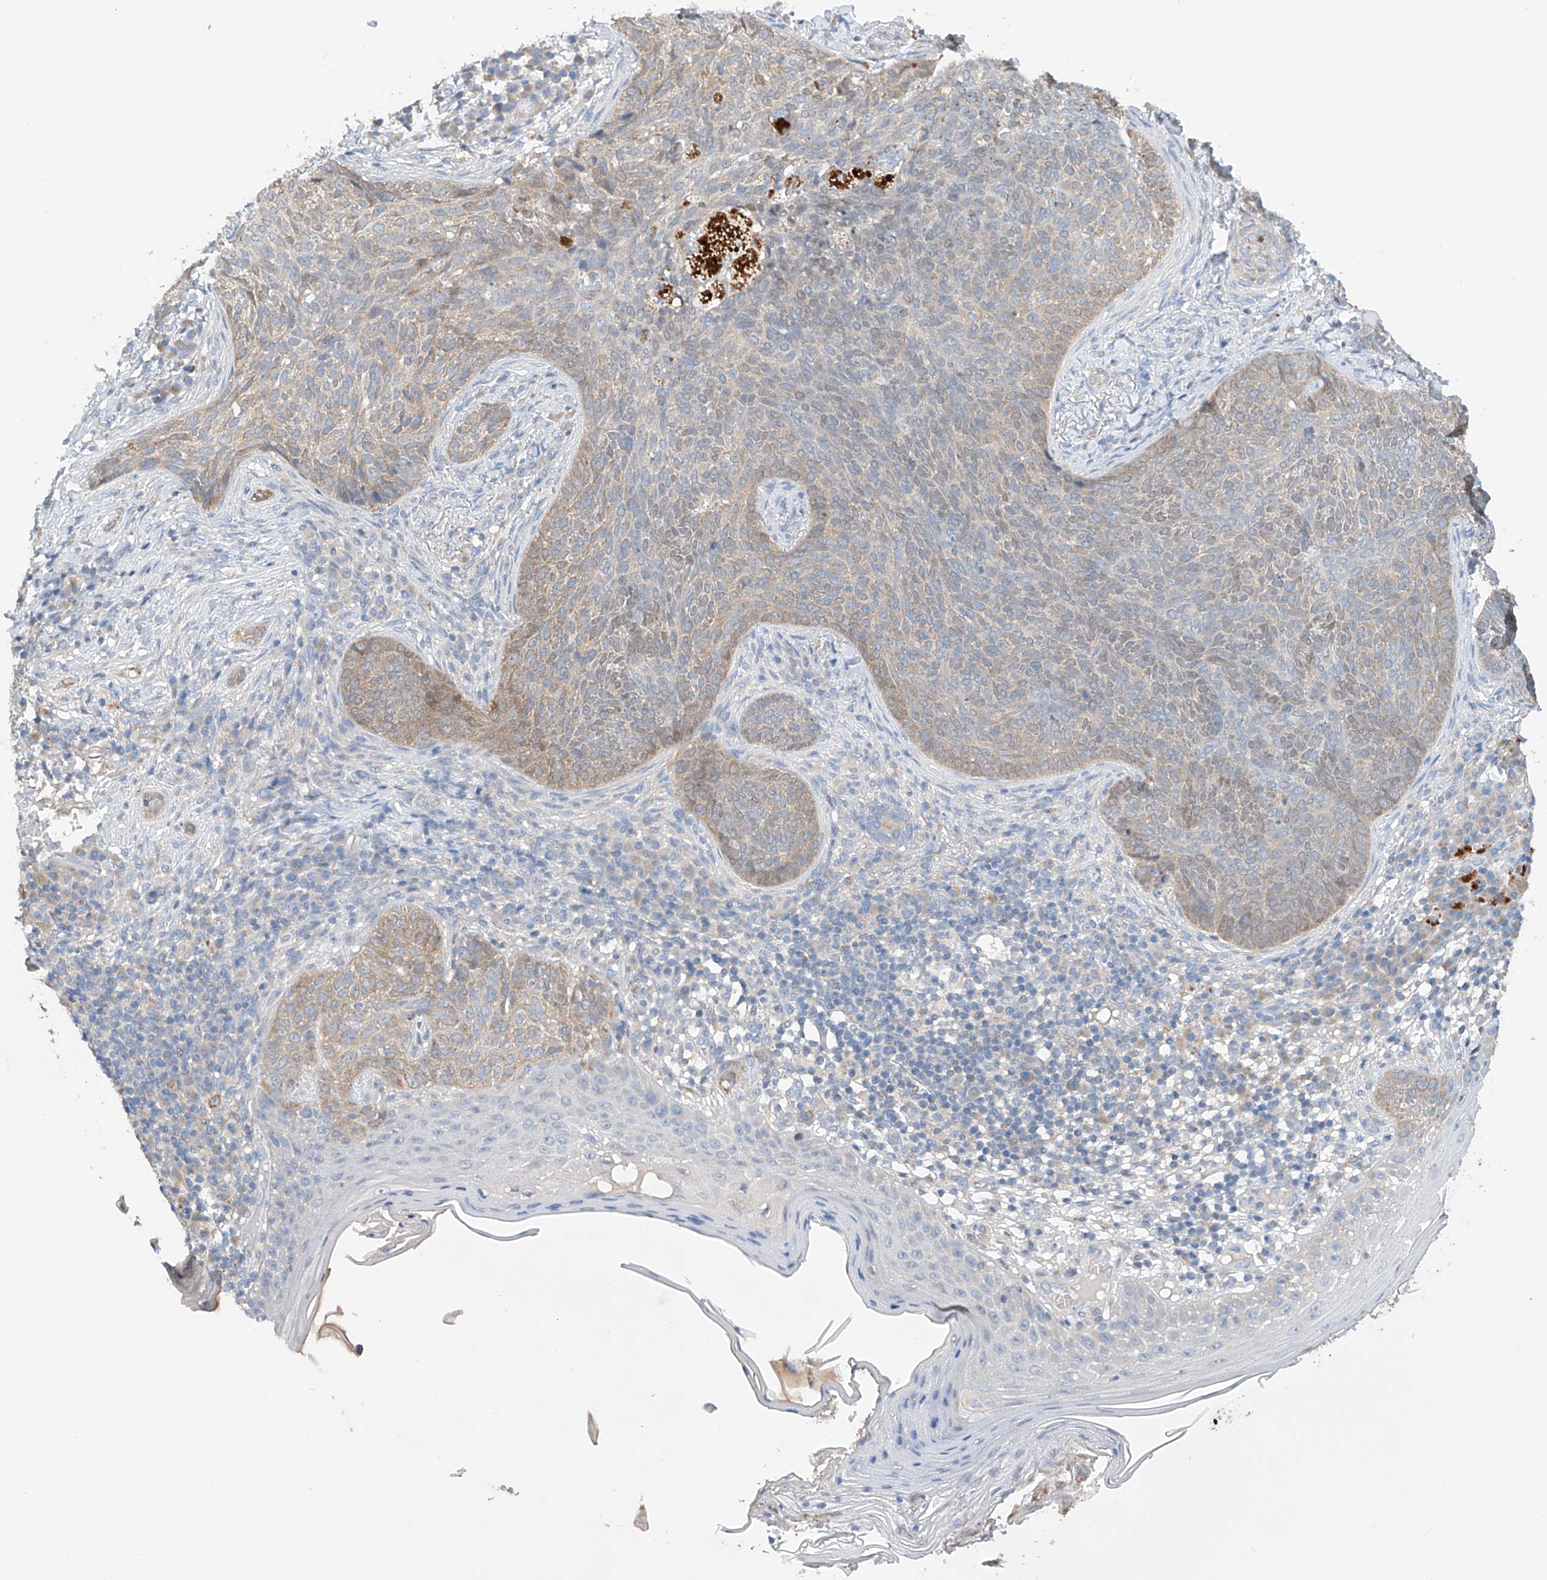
{"staining": {"intensity": "weak", "quantity": ">75%", "location": "cytoplasmic/membranous"}, "tissue": "skin cancer", "cell_type": "Tumor cells", "image_type": "cancer", "snomed": [{"axis": "morphology", "description": "Basal cell carcinoma"}, {"axis": "topography", "description": "Skin"}], "caption": "Tumor cells show weak cytoplasmic/membranous positivity in about >75% of cells in skin cancer.", "gene": "GPC4", "patient": {"sex": "male", "age": 85}}